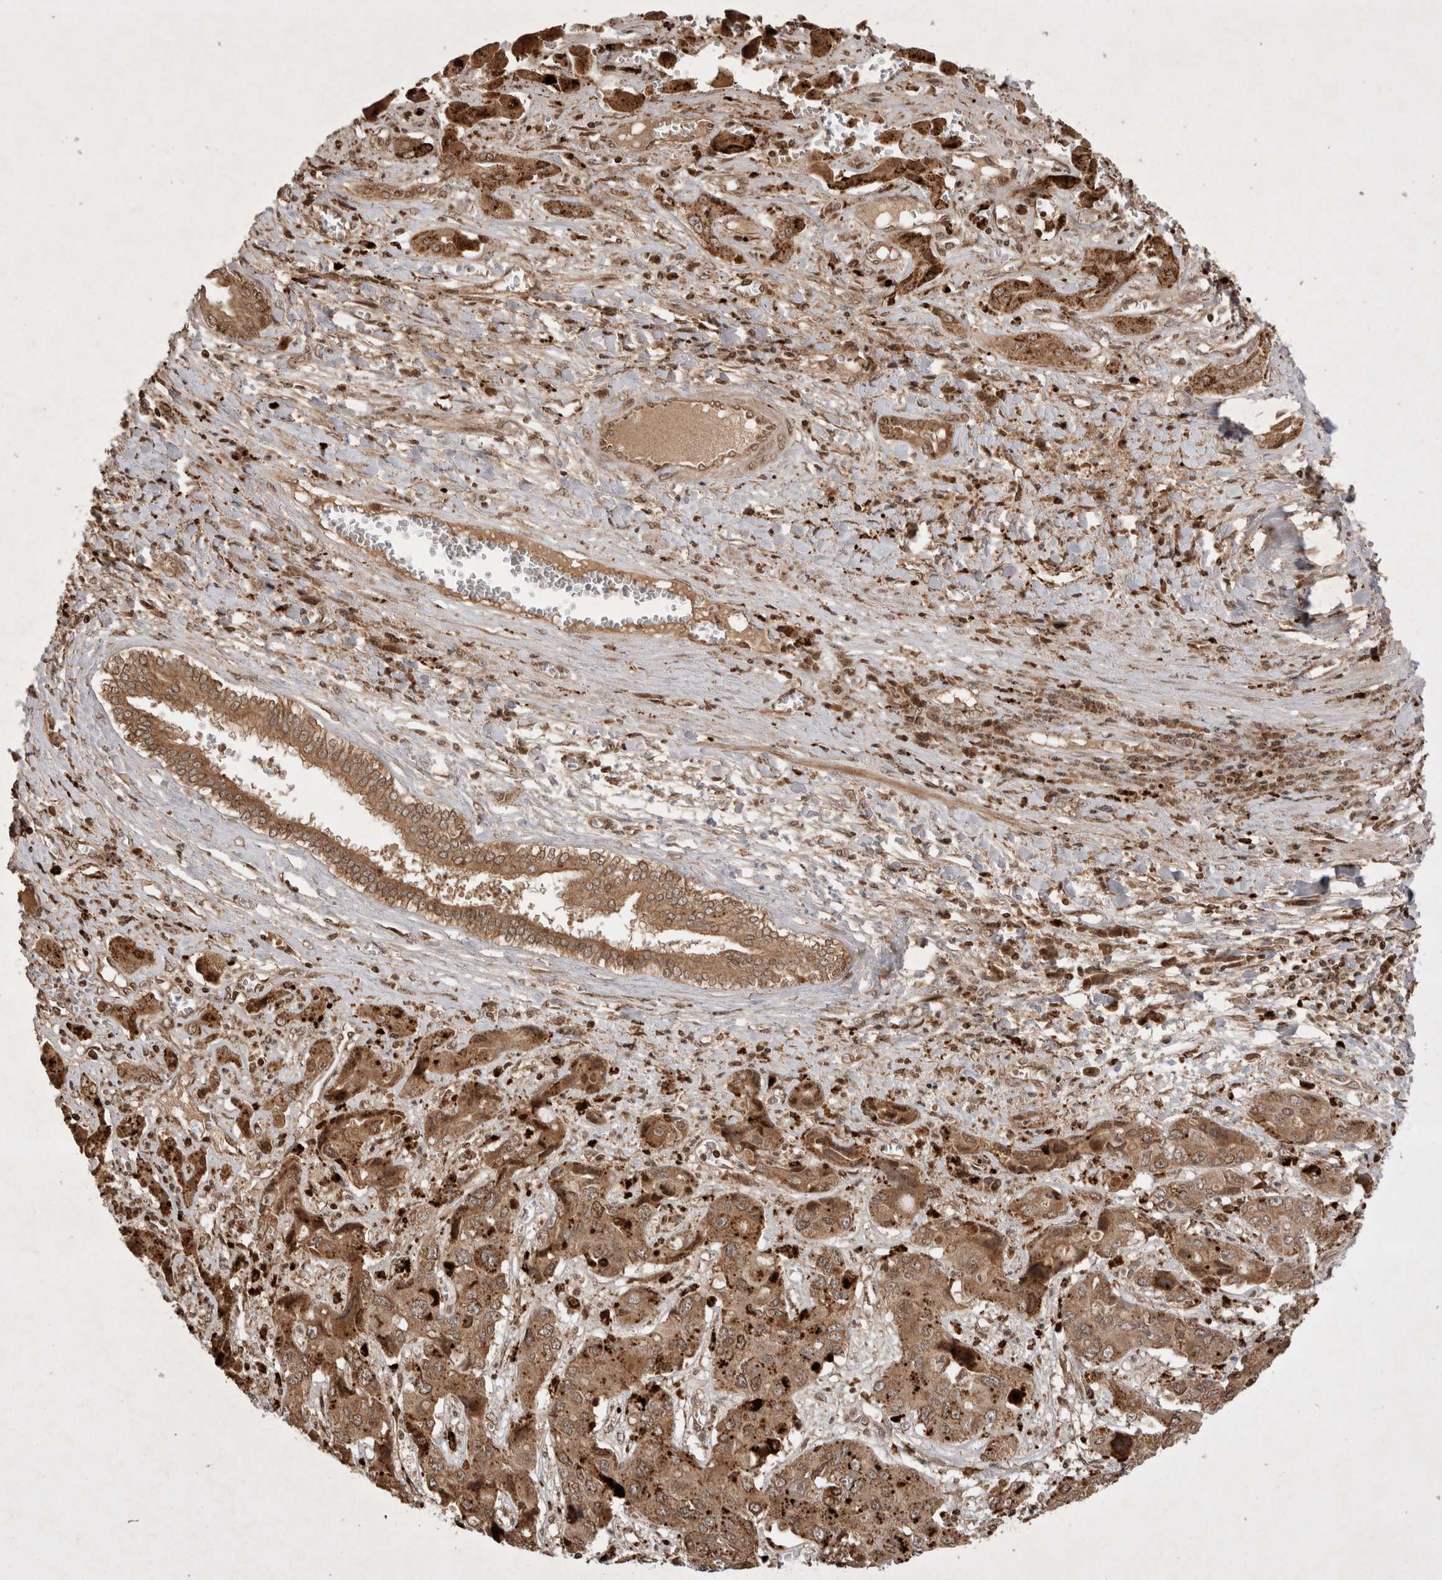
{"staining": {"intensity": "moderate", "quantity": ">75%", "location": "cytoplasmic/membranous"}, "tissue": "liver cancer", "cell_type": "Tumor cells", "image_type": "cancer", "snomed": [{"axis": "morphology", "description": "Cholangiocarcinoma"}, {"axis": "topography", "description": "Liver"}], "caption": "Liver cancer tissue exhibits moderate cytoplasmic/membranous staining in approximately >75% of tumor cells", "gene": "FAM221A", "patient": {"sex": "male", "age": 67}}